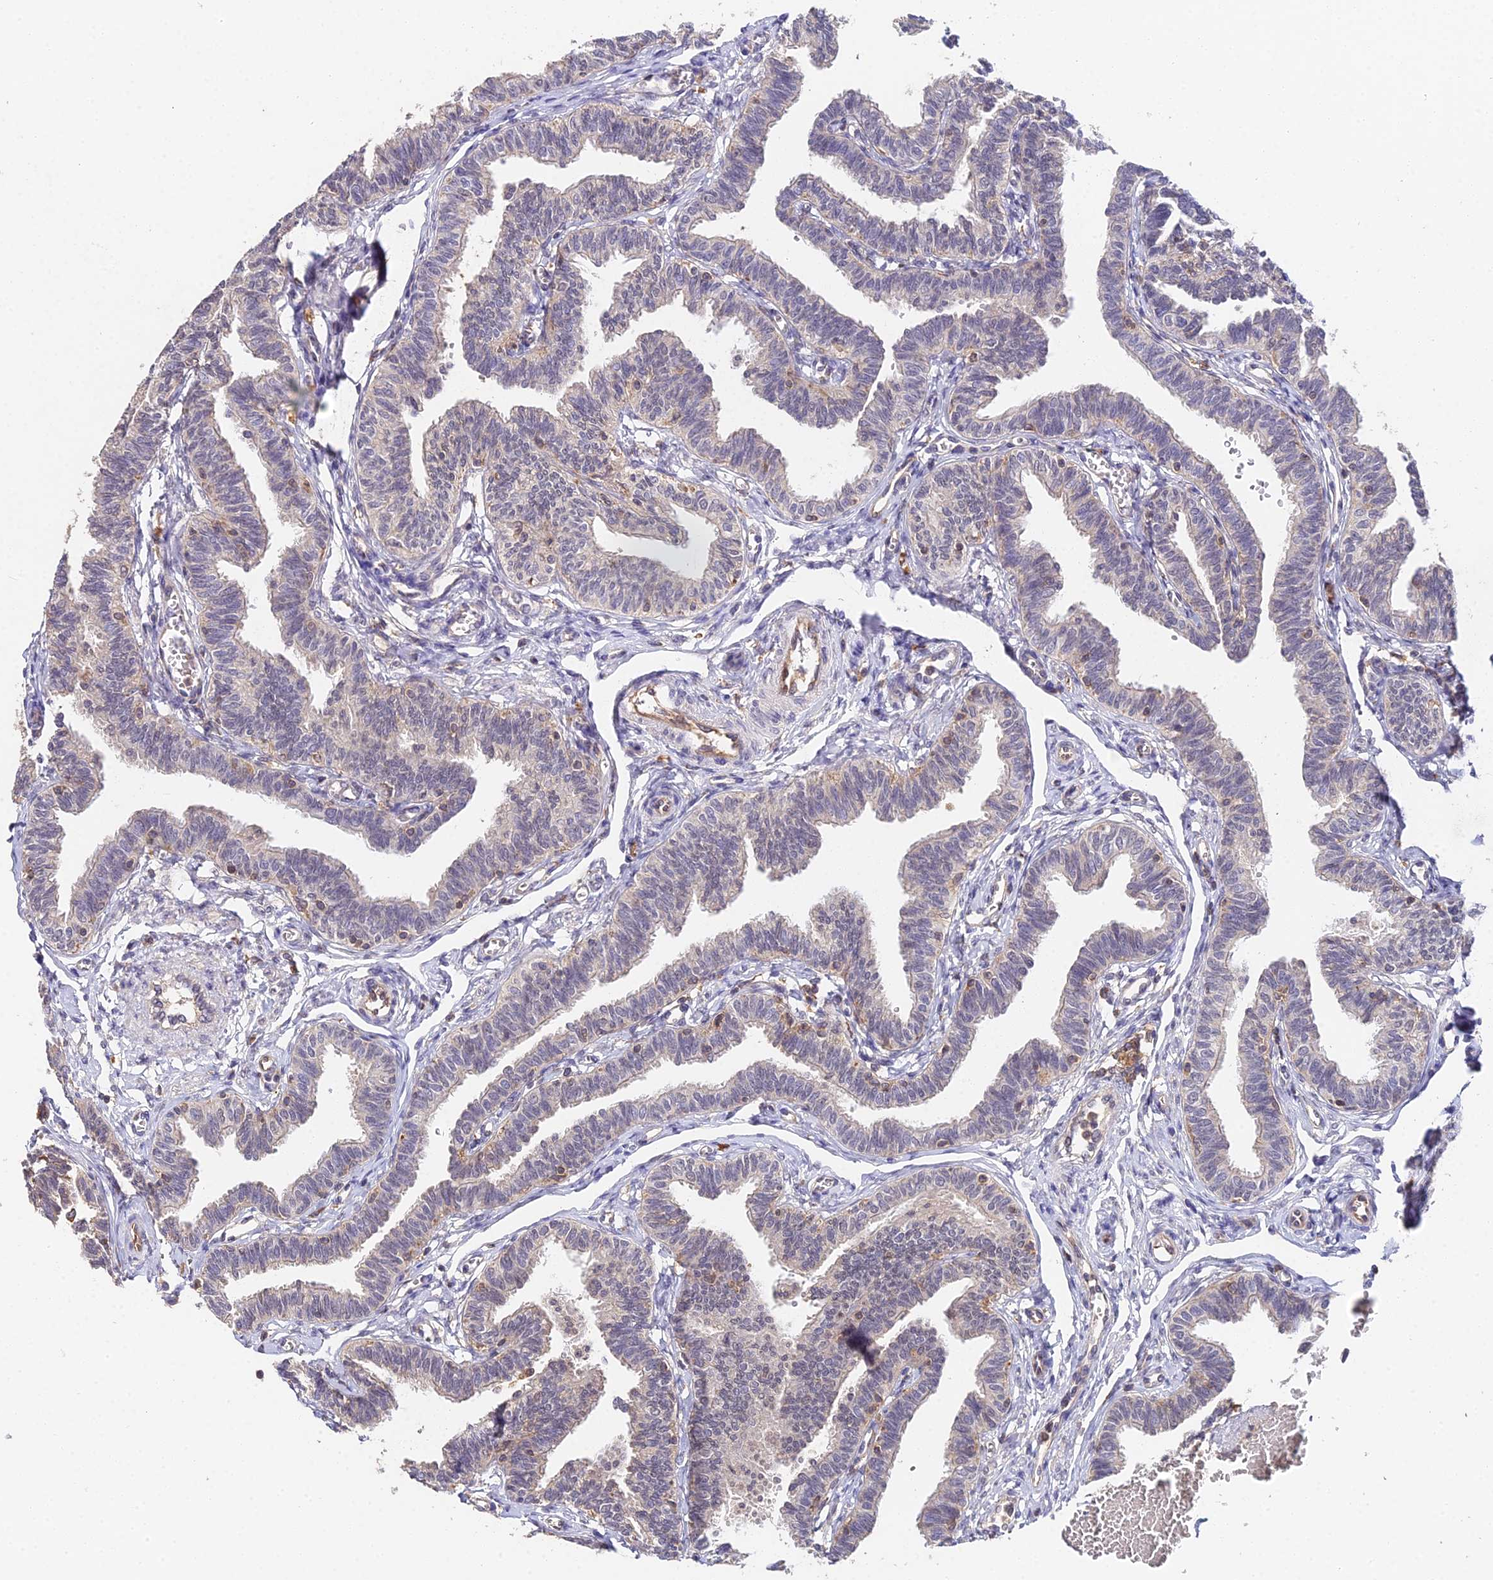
{"staining": {"intensity": "moderate", "quantity": "25%-75%", "location": "cytoplasmic/membranous,nuclear"}, "tissue": "fallopian tube", "cell_type": "Glandular cells", "image_type": "normal", "snomed": [{"axis": "morphology", "description": "Normal tissue, NOS"}, {"axis": "topography", "description": "Fallopian tube"}, {"axis": "topography", "description": "Ovary"}], "caption": "Immunohistochemical staining of normal human fallopian tube exhibits moderate cytoplasmic/membranous,nuclear protein staining in about 25%-75% of glandular cells.", "gene": "TPRX1", "patient": {"sex": "female", "age": 23}}